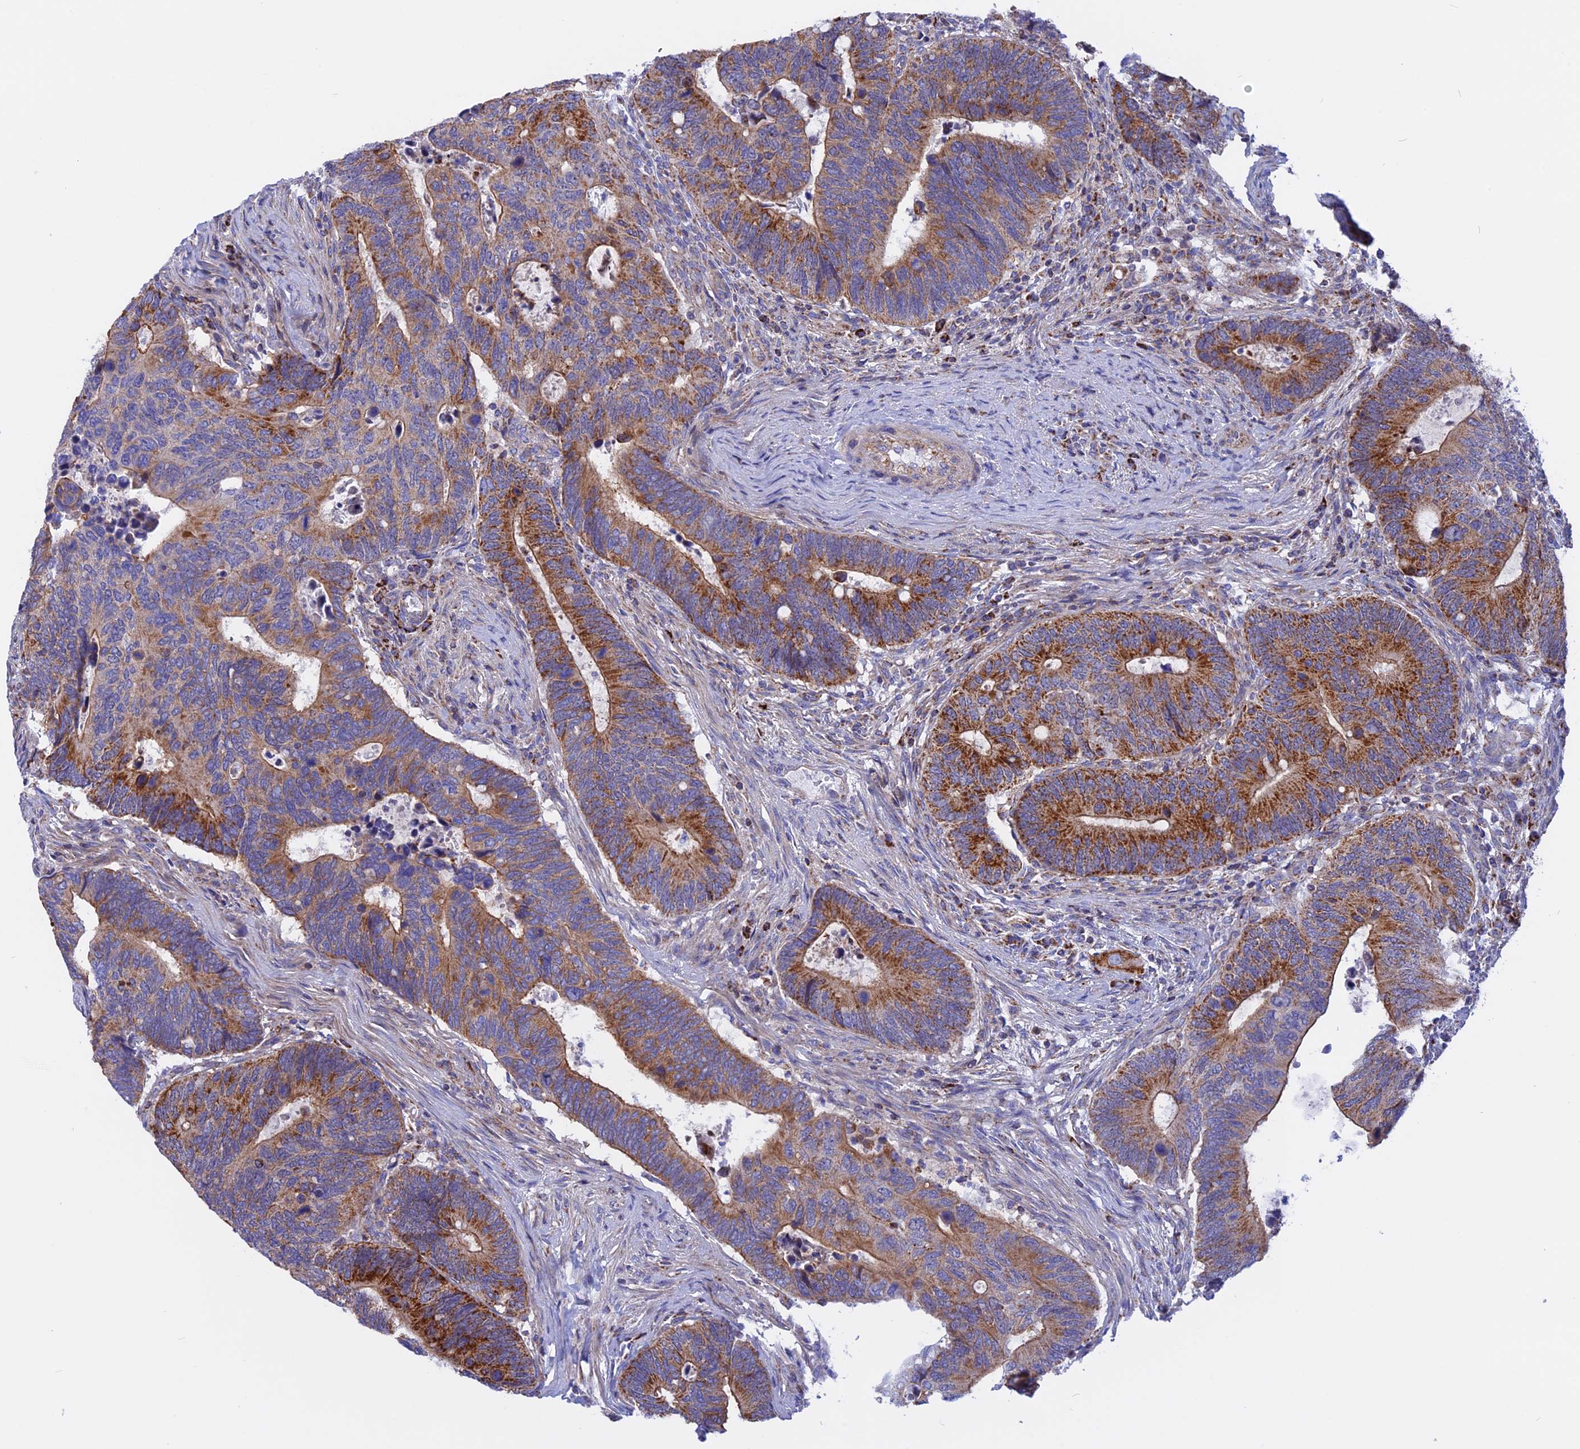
{"staining": {"intensity": "strong", "quantity": ">75%", "location": "cytoplasmic/membranous"}, "tissue": "colorectal cancer", "cell_type": "Tumor cells", "image_type": "cancer", "snomed": [{"axis": "morphology", "description": "Adenocarcinoma, NOS"}, {"axis": "topography", "description": "Colon"}], "caption": "Colorectal cancer was stained to show a protein in brown. There is high levels of strong cytoplasmic/membranous expression in about >75% of tumor cells. Using DAB (3,3'-diaminobenzidine) (brown) and hematoxylin (blue) stains, captured at high magnification using brightfield microscopy.", "gene": "GCDH", "patient": {"sex": "male", "age": 87}}